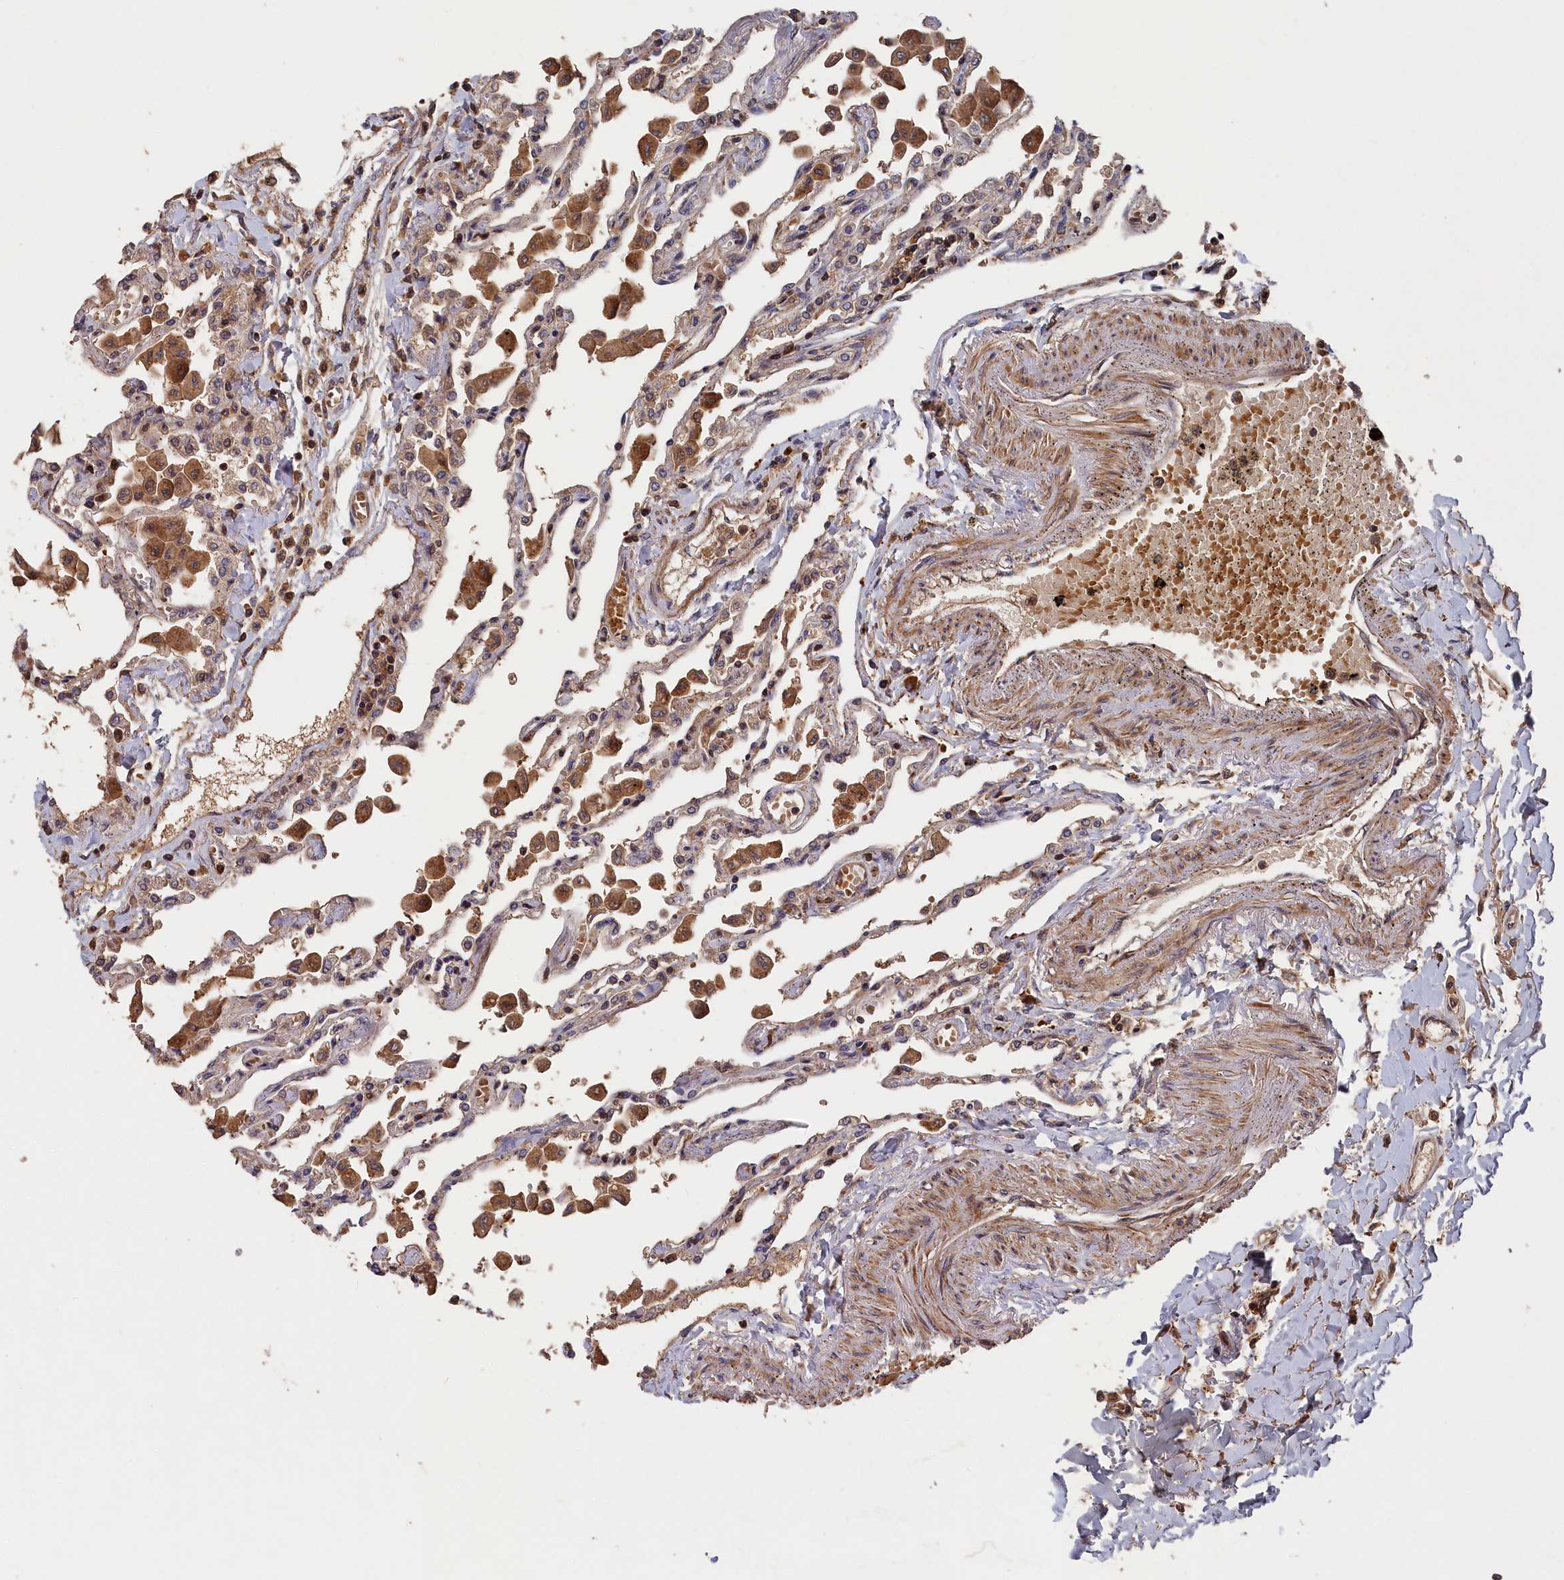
{"staining": {"intensity": "moderate", "quantity": "25%-75%", "location": "cytoplasmic/membranous"}, "tissue": "lung", "cell_type": "Alveolar cells", "image_type": "normal", "snomed": [{"axis": "morphology", "description": "Normal tissue, NOS"}, {"axis": "topography", "description": "Bronchus"}, {"axis": "topography", "description": "Lung"}], "caption": "IHC (DAB) staining of normal lung displays moderate cytoplasmic/membranous protein positivity in about 25%-75% of alveolar cells. (brown staining indicates protein expression, while blue staining denotes nuclei).", "gene": "RMI2", "patient": {"sex": "female", "age": 49}}